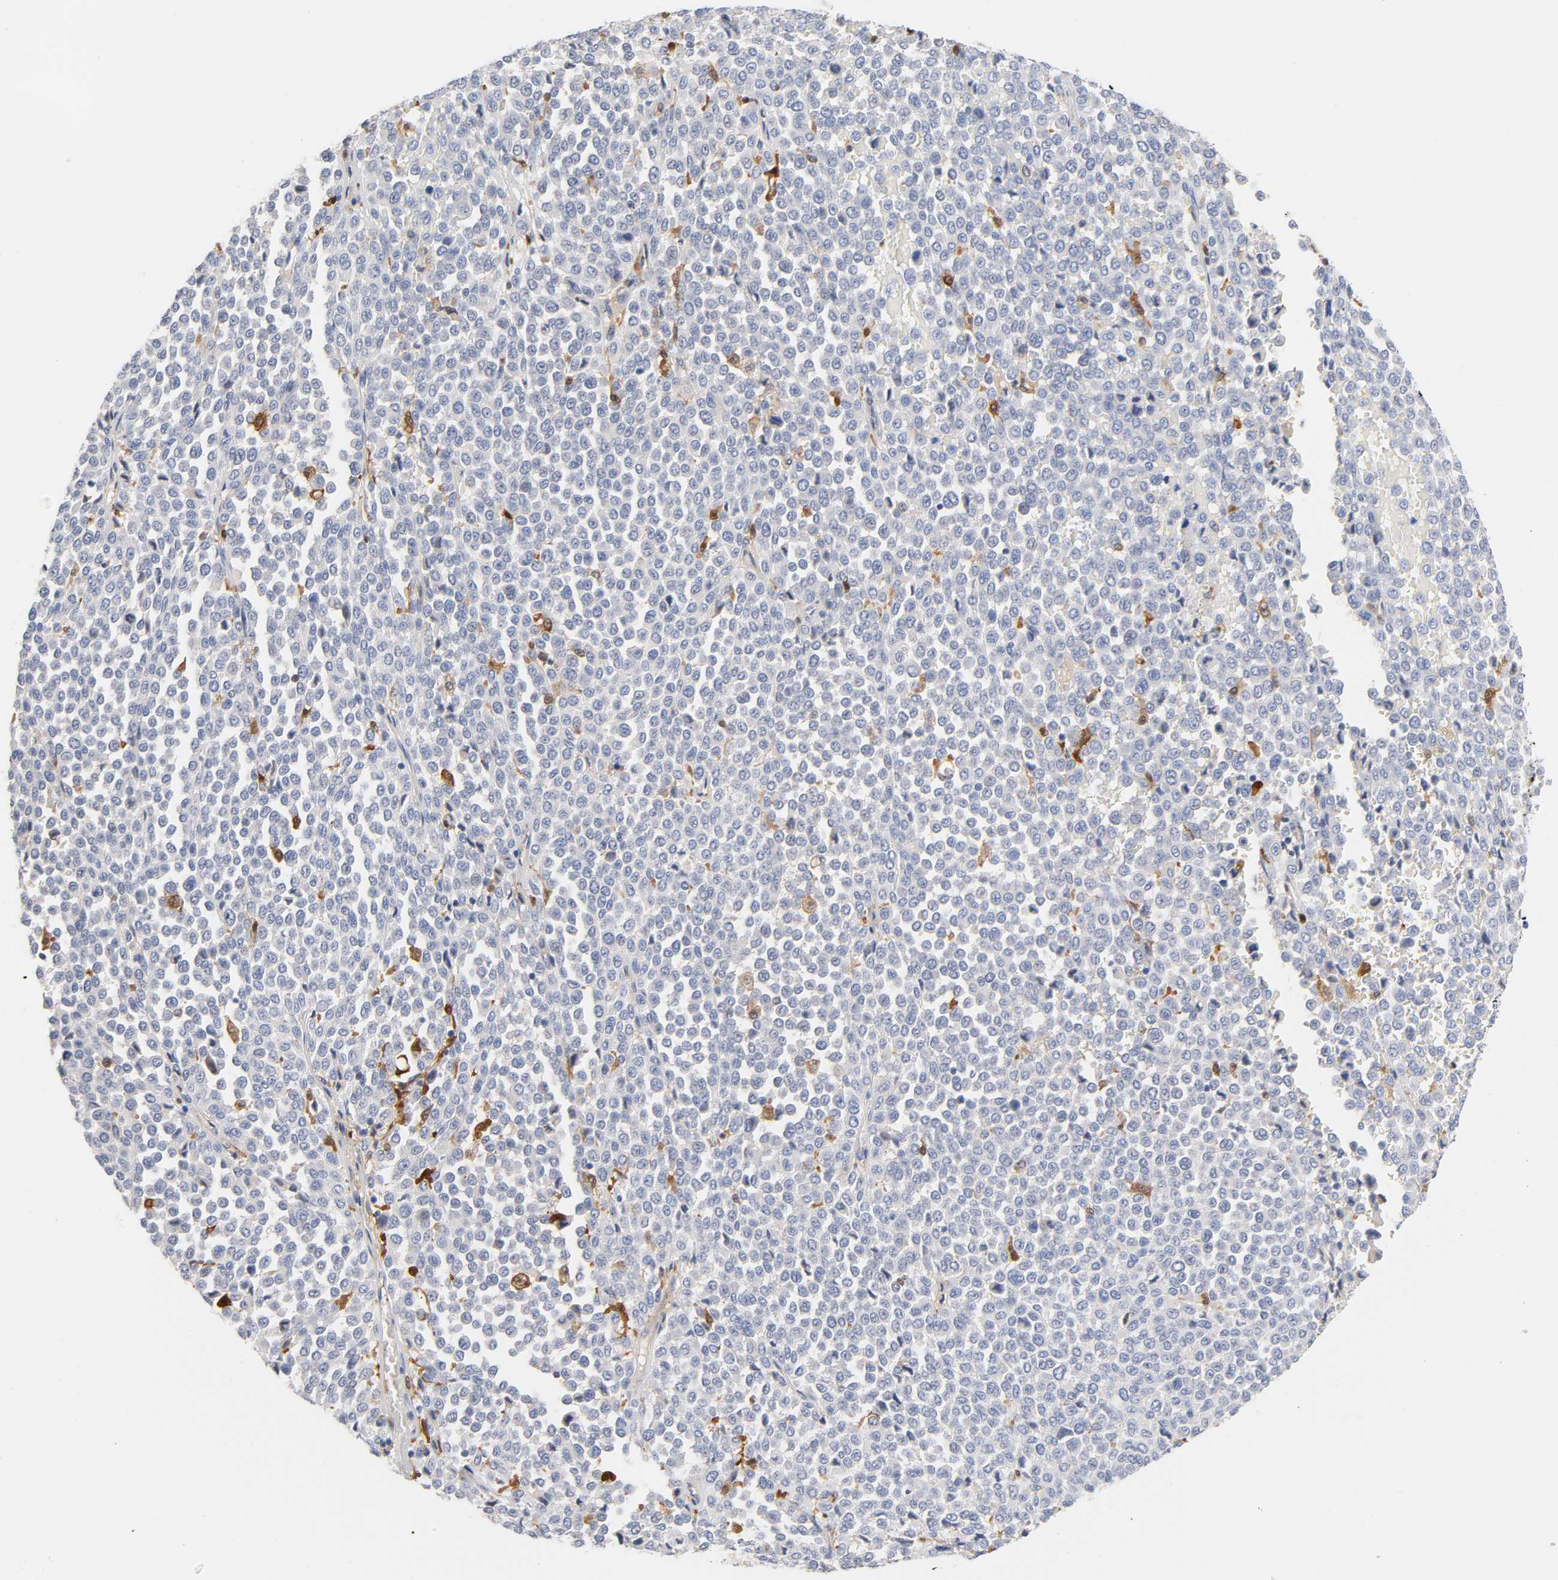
{"staining": {"intensity": "negative", "quantity": "none", "location": "none"}, "tissue": "melanoma", "cell_type": "Tumor cells", "image_type": "cancer", "snomed": [{"axis": "morphology", "description": "Malignant melanoma, Metastatic site"}, {"axis": "topography", "description": "Pancreas"}], "caption": "Tumor cells are negative for protein expression in human melanoma. (Stains: DAB immunohistochemistry with hematoxylin counter stain, Microscopy: brightfield microscopy at high magnification).", "gene": "IL18", "patient": {"sex": "female", "age": 30}}